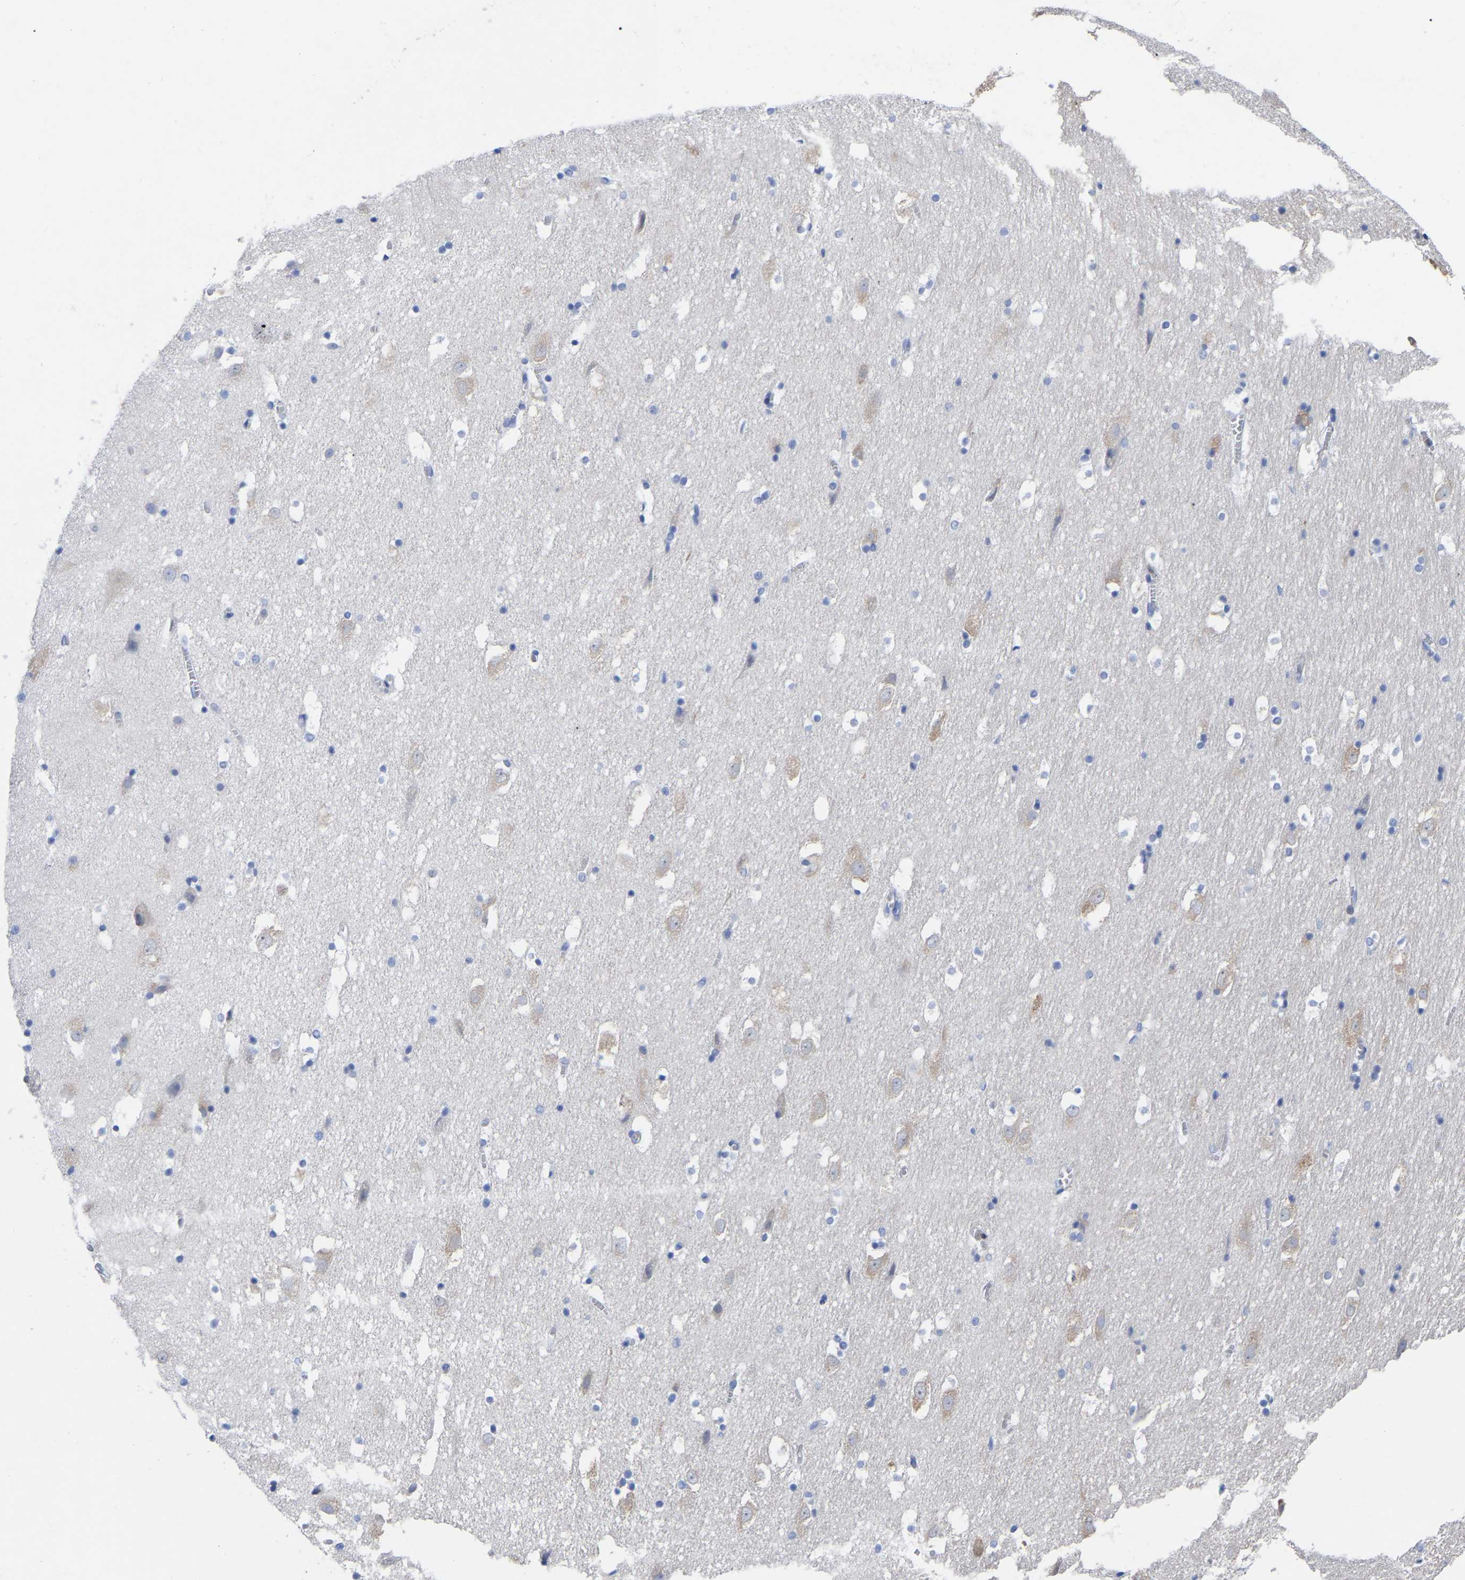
{"staining": {"intensity": "negative", "quantity": "none", "location": "none"}, "tissue": "hippocampus", "cell_type": "Glial cells", "image_type": "normal", "snomed": [{"axis": "morphology", "description": "Normal tissue, NOS"}, {"axis": "topography", "description": "Hippocampus"}], "caption": "Hippocampus was stained to show a protein in brown. There is no significant staining in glial cells. The staining is performed using DAB brown chromogen with nuclei counter-stained in using hematoxylin.", "gene": "PTPN7", "patient": {"sex": "male", "age": 45}}